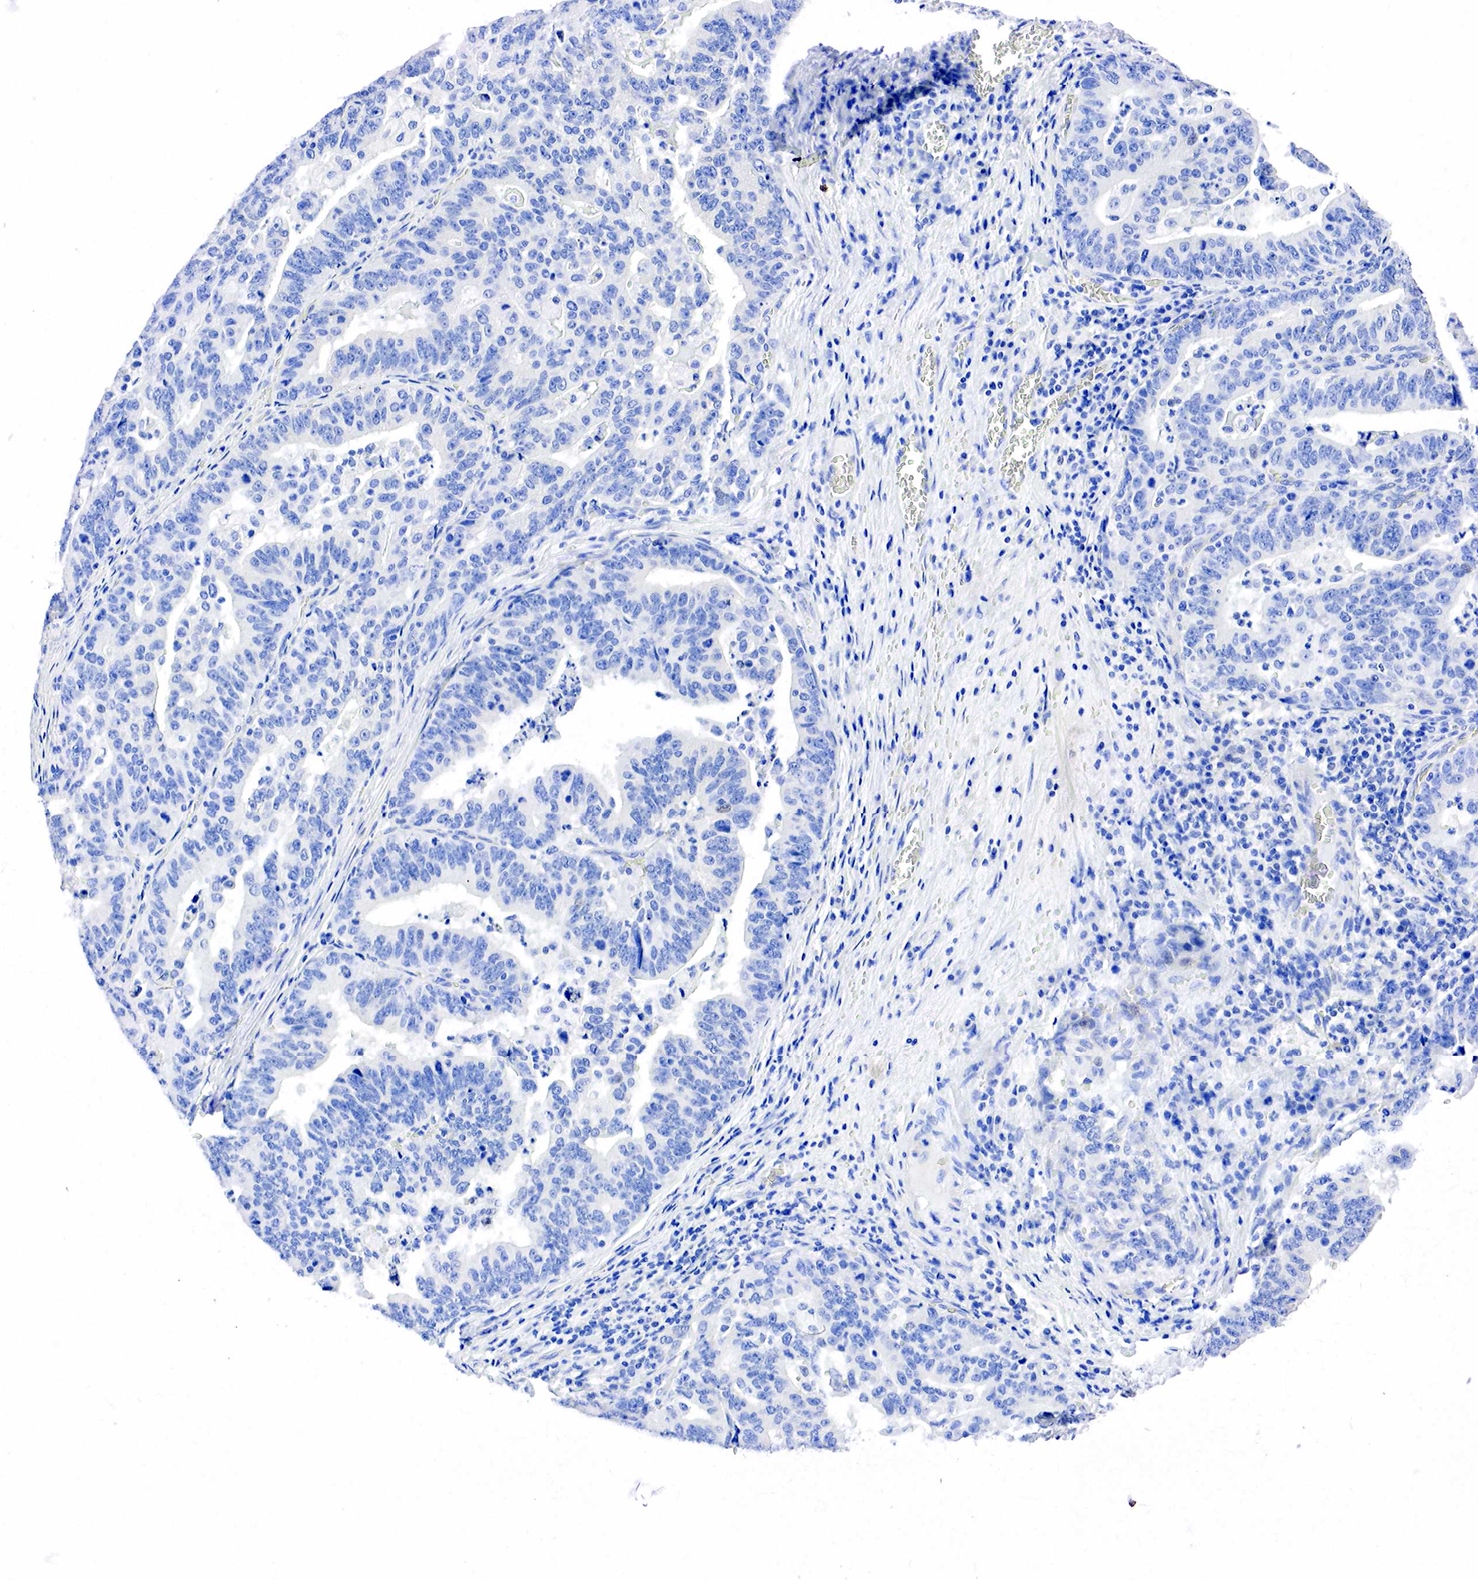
{"staining": {"intensity": "negative", "quantity": "none", "location": "none"}, "tissue": "stomach cancer", "cell_type": "Tumor cells", "image_type": "cancer", "snomed": [{"axis": "morphology", "description": "Adenocarcinoma, NOS"}, {"axis": "topography", "description": "Stomach, upper"}], "caption": "Photomicrograph shows no protein expression in tumor cells of adenocarcinoma (stomach) tissue.", "gene": "PGR", "patient": {"sex": "female", "age": 50}}